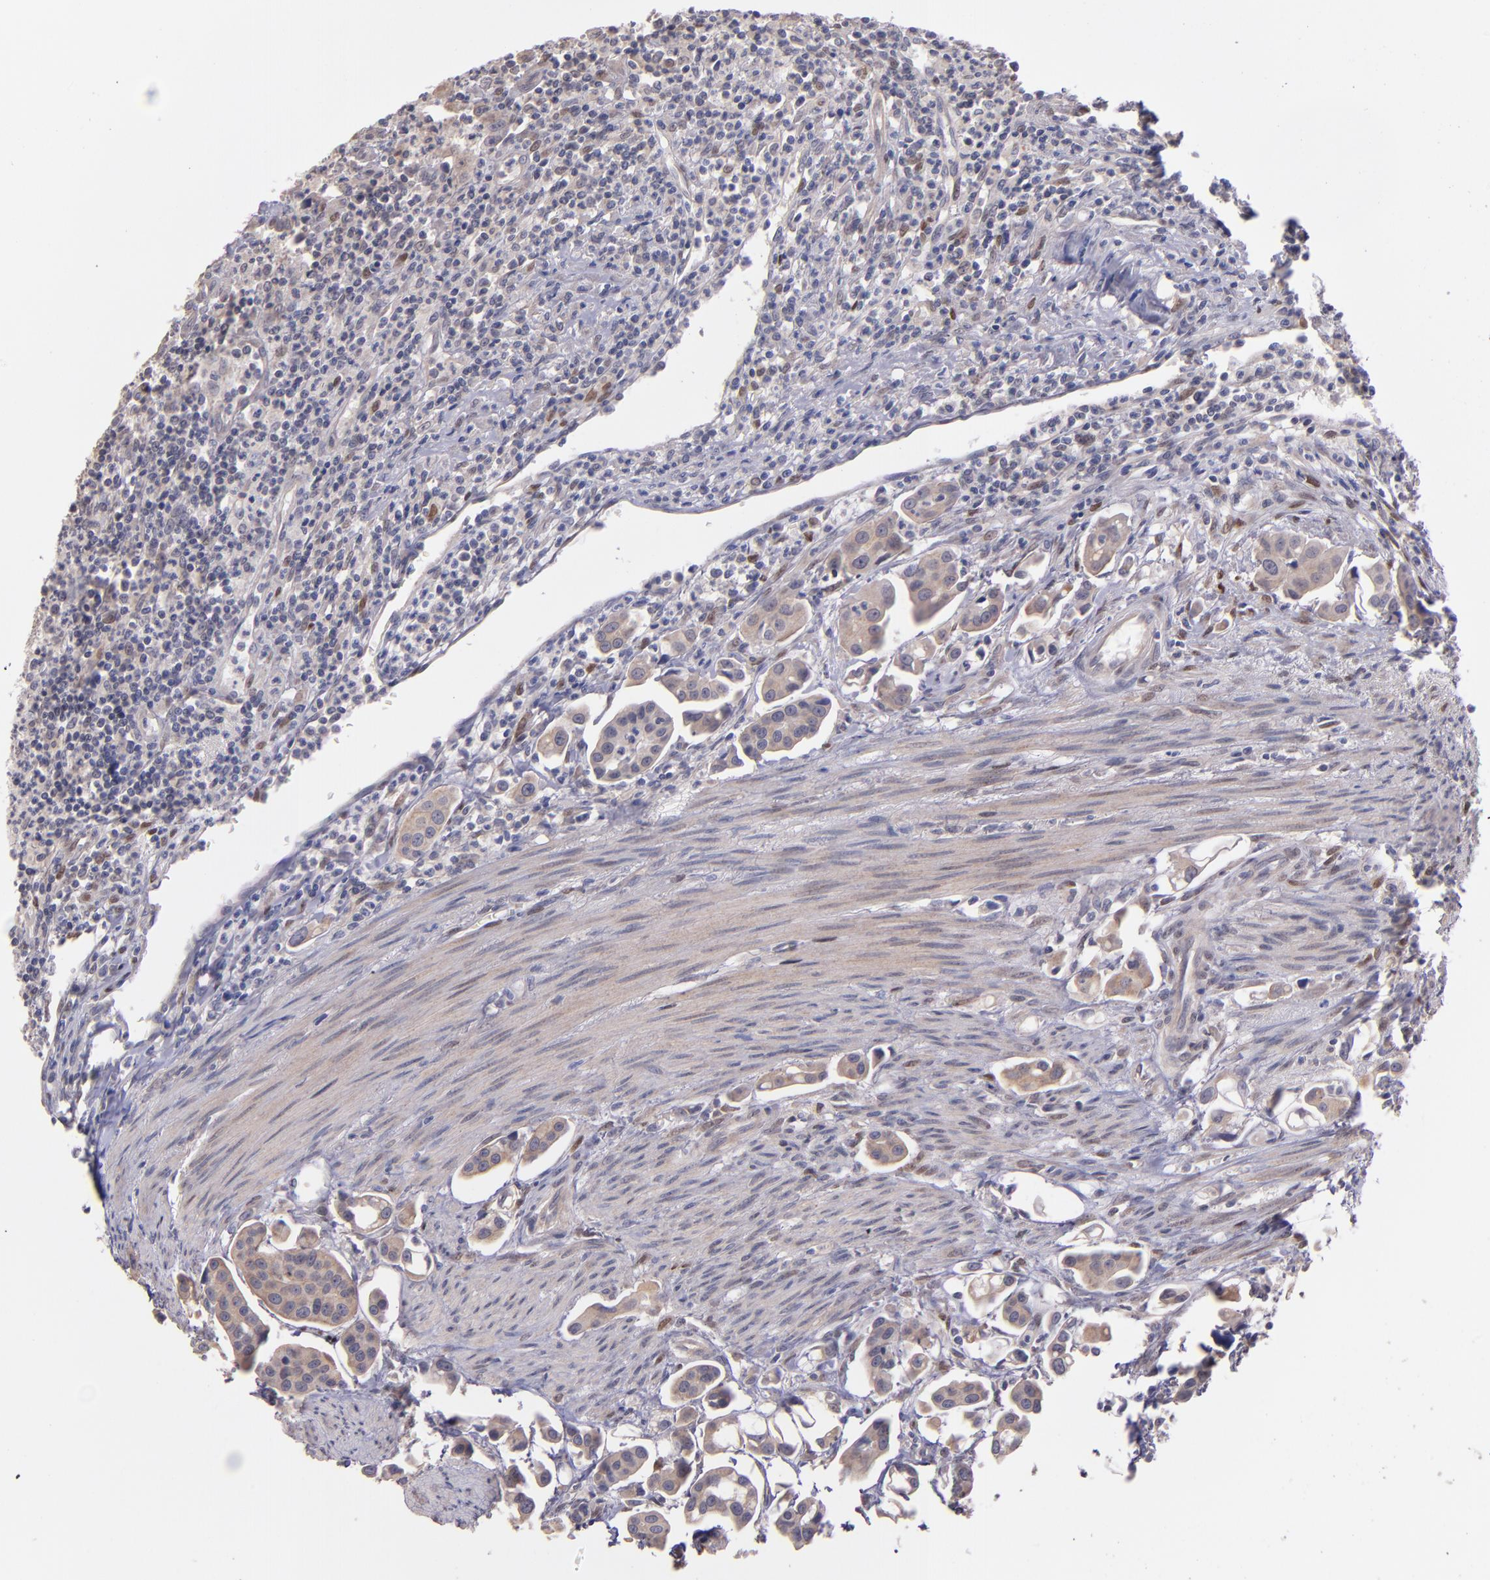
{"staining": {"intensity": "weak", "quantity": "25%-75%", "location": "cytoplasmic/membranous,nuclear"}, "tissue": "urothelial cancer", "cell_type": "Tumor cells", "image_type": "cancer", "snomed": [{"axis": "morphology", "description": "Urothelial carcinoma, High grade"}, {"axis": "topography", "description": "Urinary bladder"}], "caption": "Immunohistochemical staining of urothelial cancer reveals low levels of weak cytoplasmic/membranous and nuclear protein positivity in approximately 25%-75% of tumor cells.", "gene": "NUP62CL", "patient": {"sex": "male", "age": 66}}